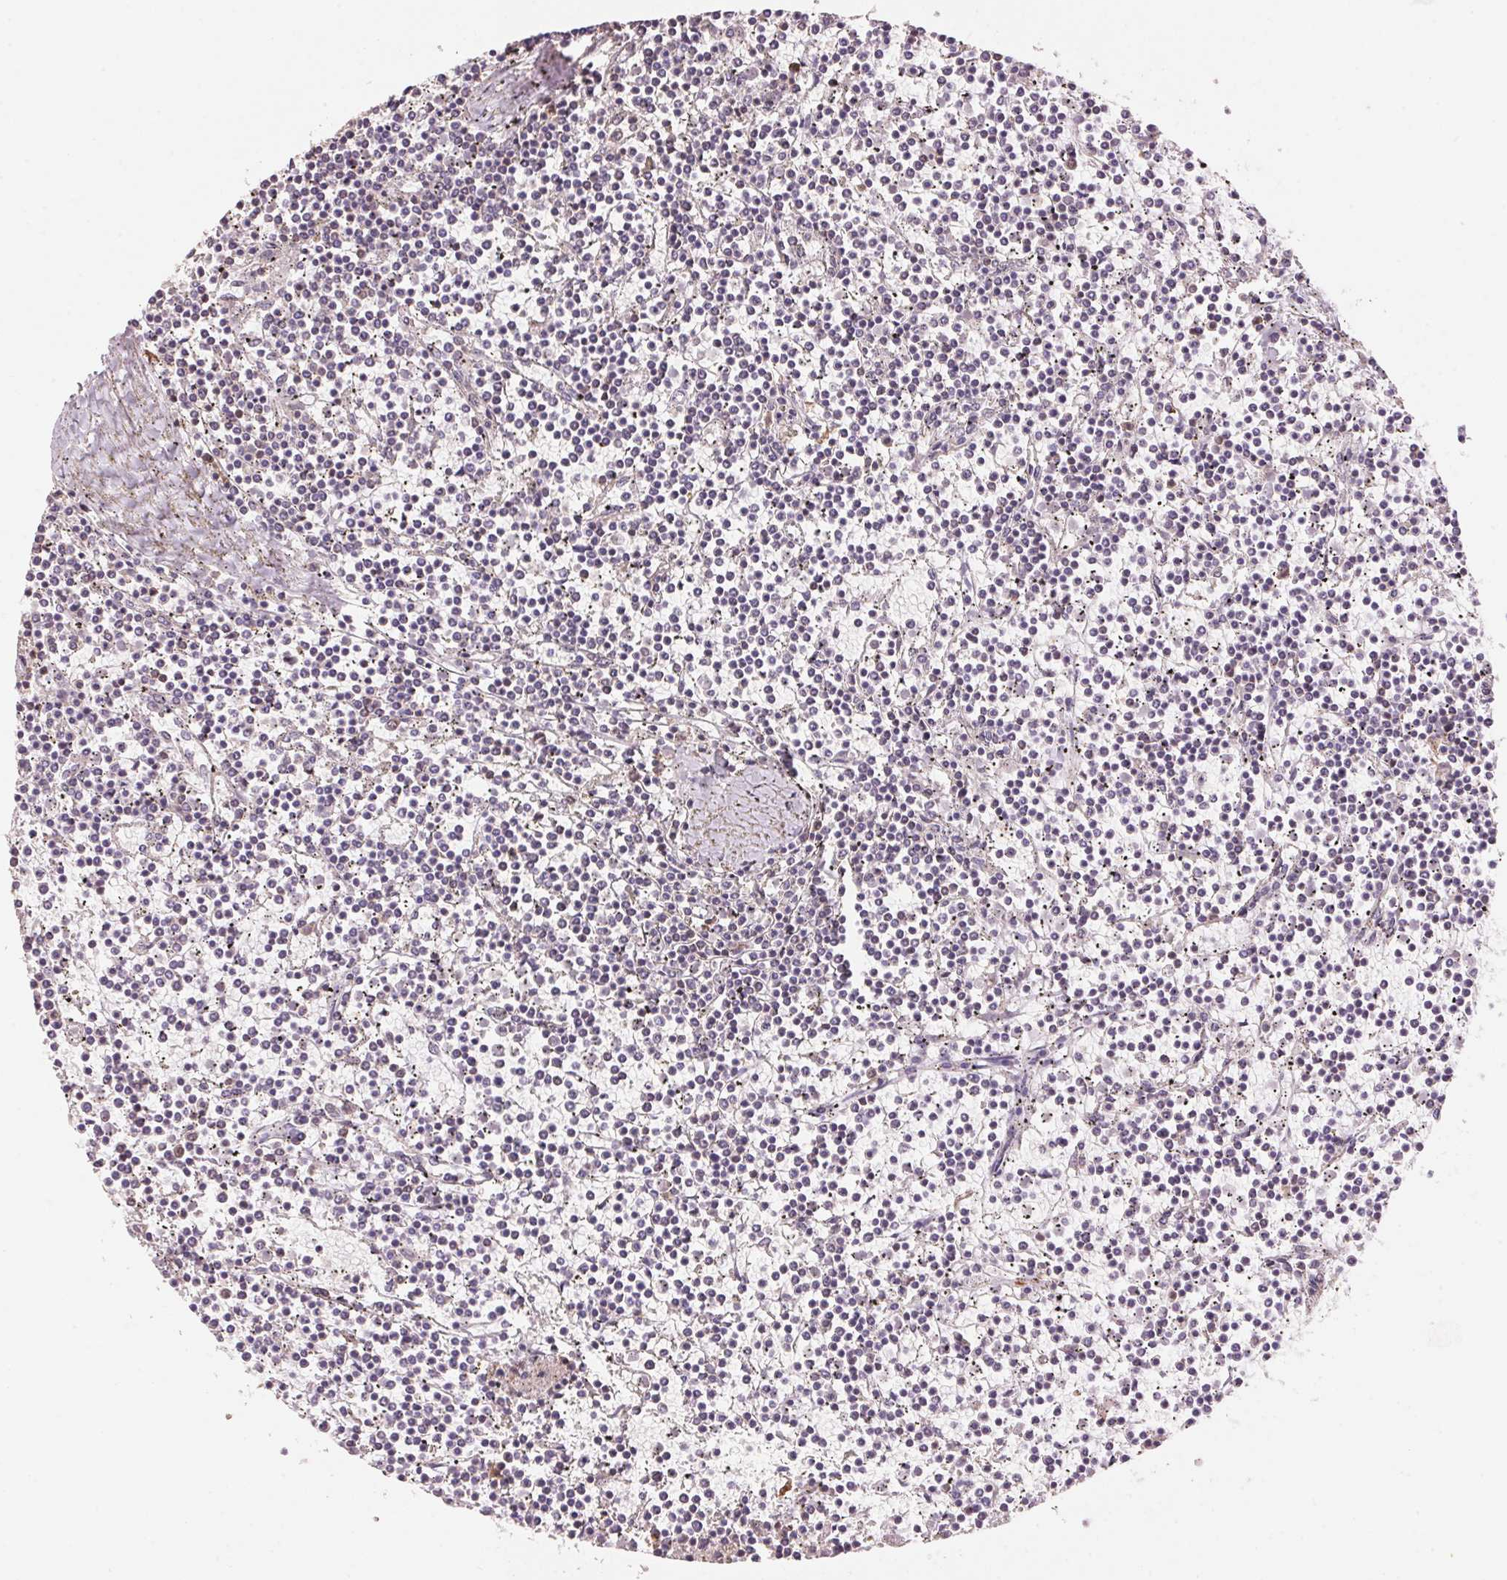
{"staining": {"intensity": "negative", "quantity": "none", "location": "none"}, "tissue": "lymphoma", "cell_type": "Tumor cells", "image_type": "cancer", "snomed": [{"axis": "morphology", "description": "Malignant lymphoma, non-Hodgkin's type, Low grade"}, {"axis": "topography", "description": "Spleen"}], "caption": "DAB immunohistochemical staining of lymphoma demonstrates no significant positivity in tumor cells.", "gene": "HNRNPDL", "patient": {"sex": "female", "age": 19}}